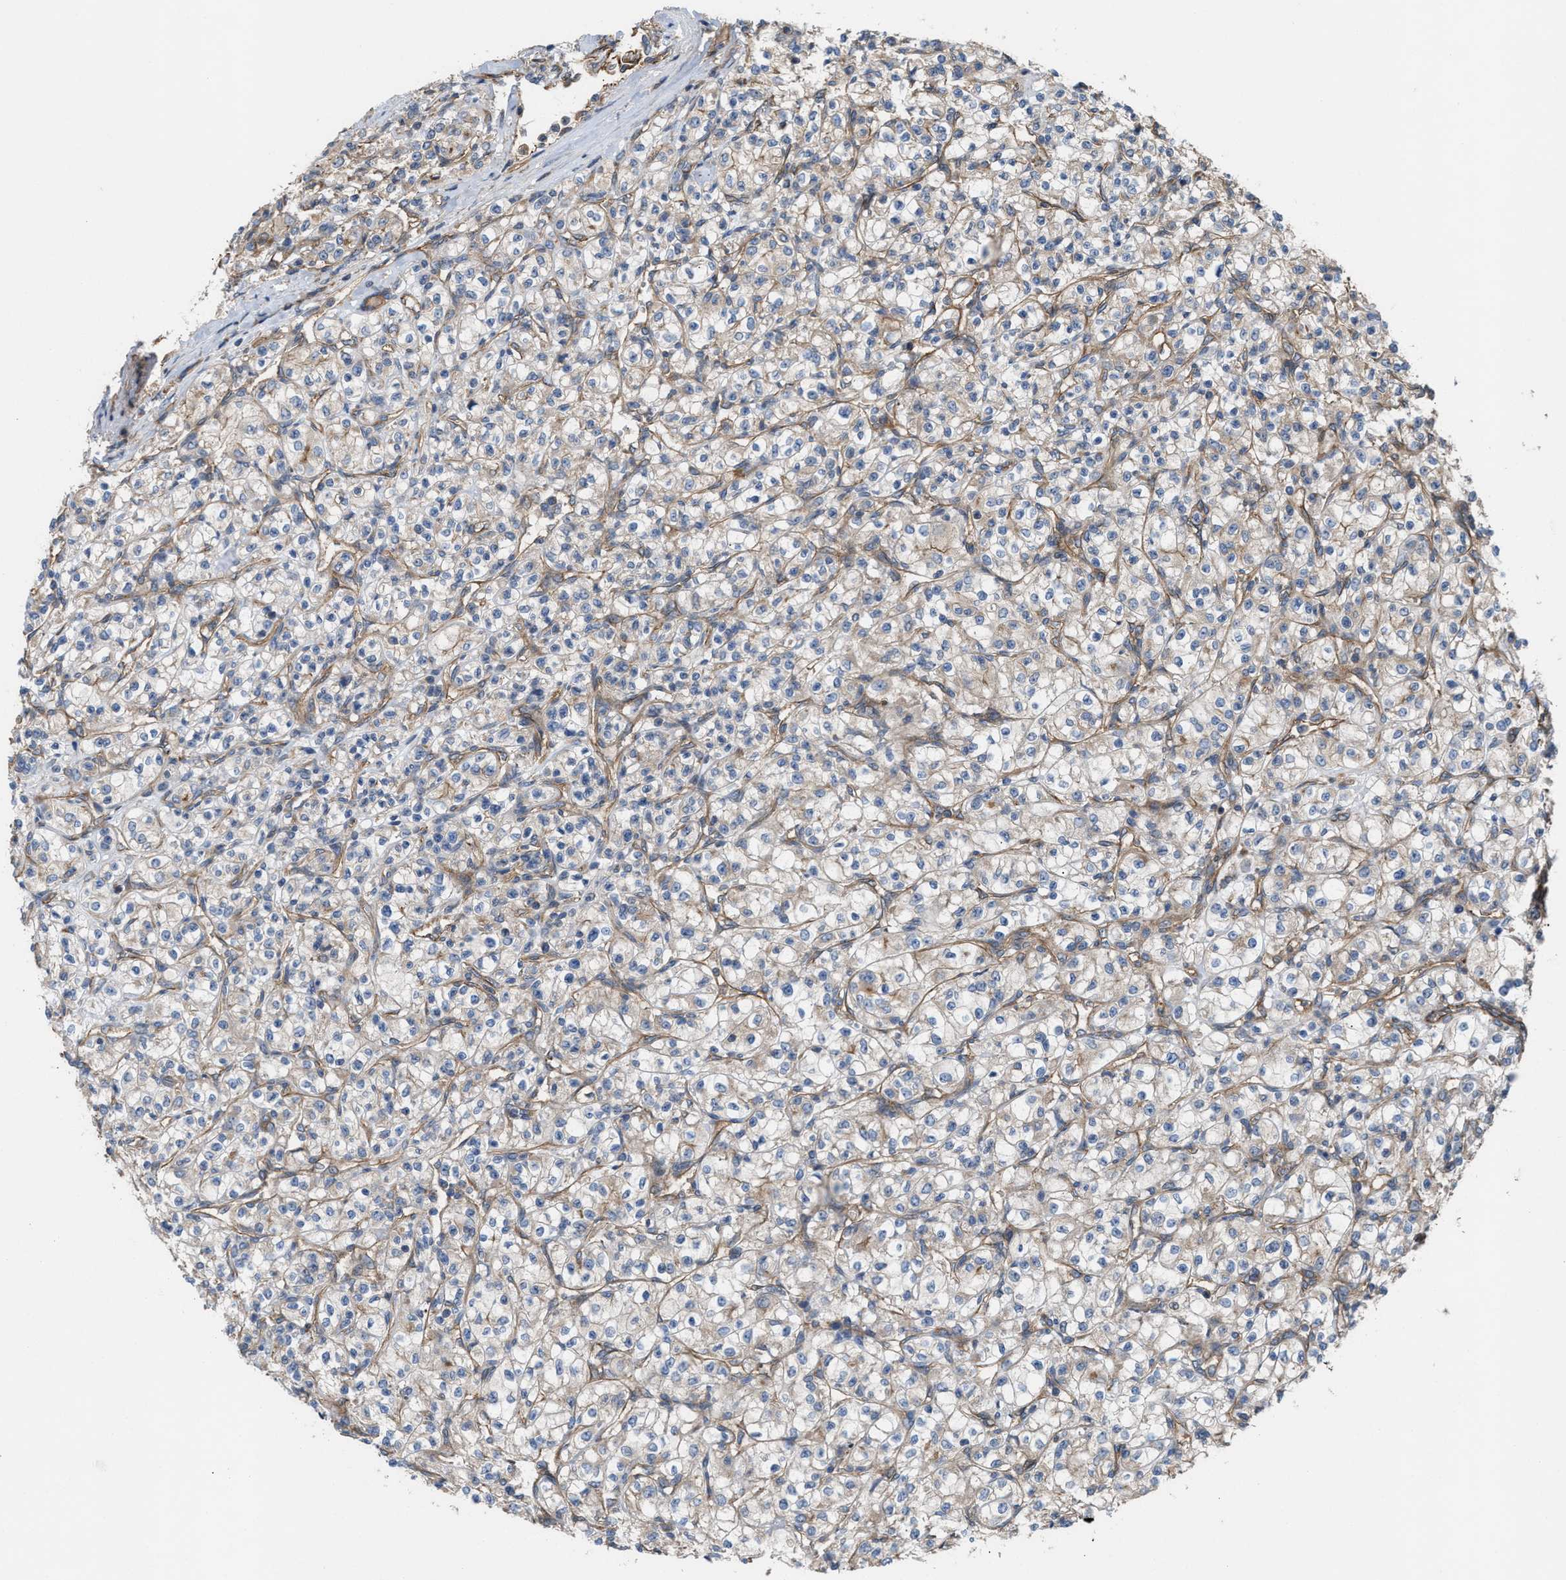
{"staining": {"intensity": "weak", "quantity": "<25%", "location": "cytoplasmic/membranous"}, "tissue": "renal cancer", "cell_type": "Tumor cells", "image_type": "cancer", "snomed": [{"axis": "morphology", "description": "Adenocarcinoma, NOS"}, {"axis": "topography", "description": "Kidney"}], "caption": "Adenocarcinoma (renal) was stained to show a protein in brown. There is no significant positivity in tumor cells. The staining was performed using DAB to visualize the protein expression in brown, while the nuclei were stained in blue with hematoxylin (Magnification: 20x).", "gene": "EPS15L1", "patient": {"sex": "male", "age": 77}}